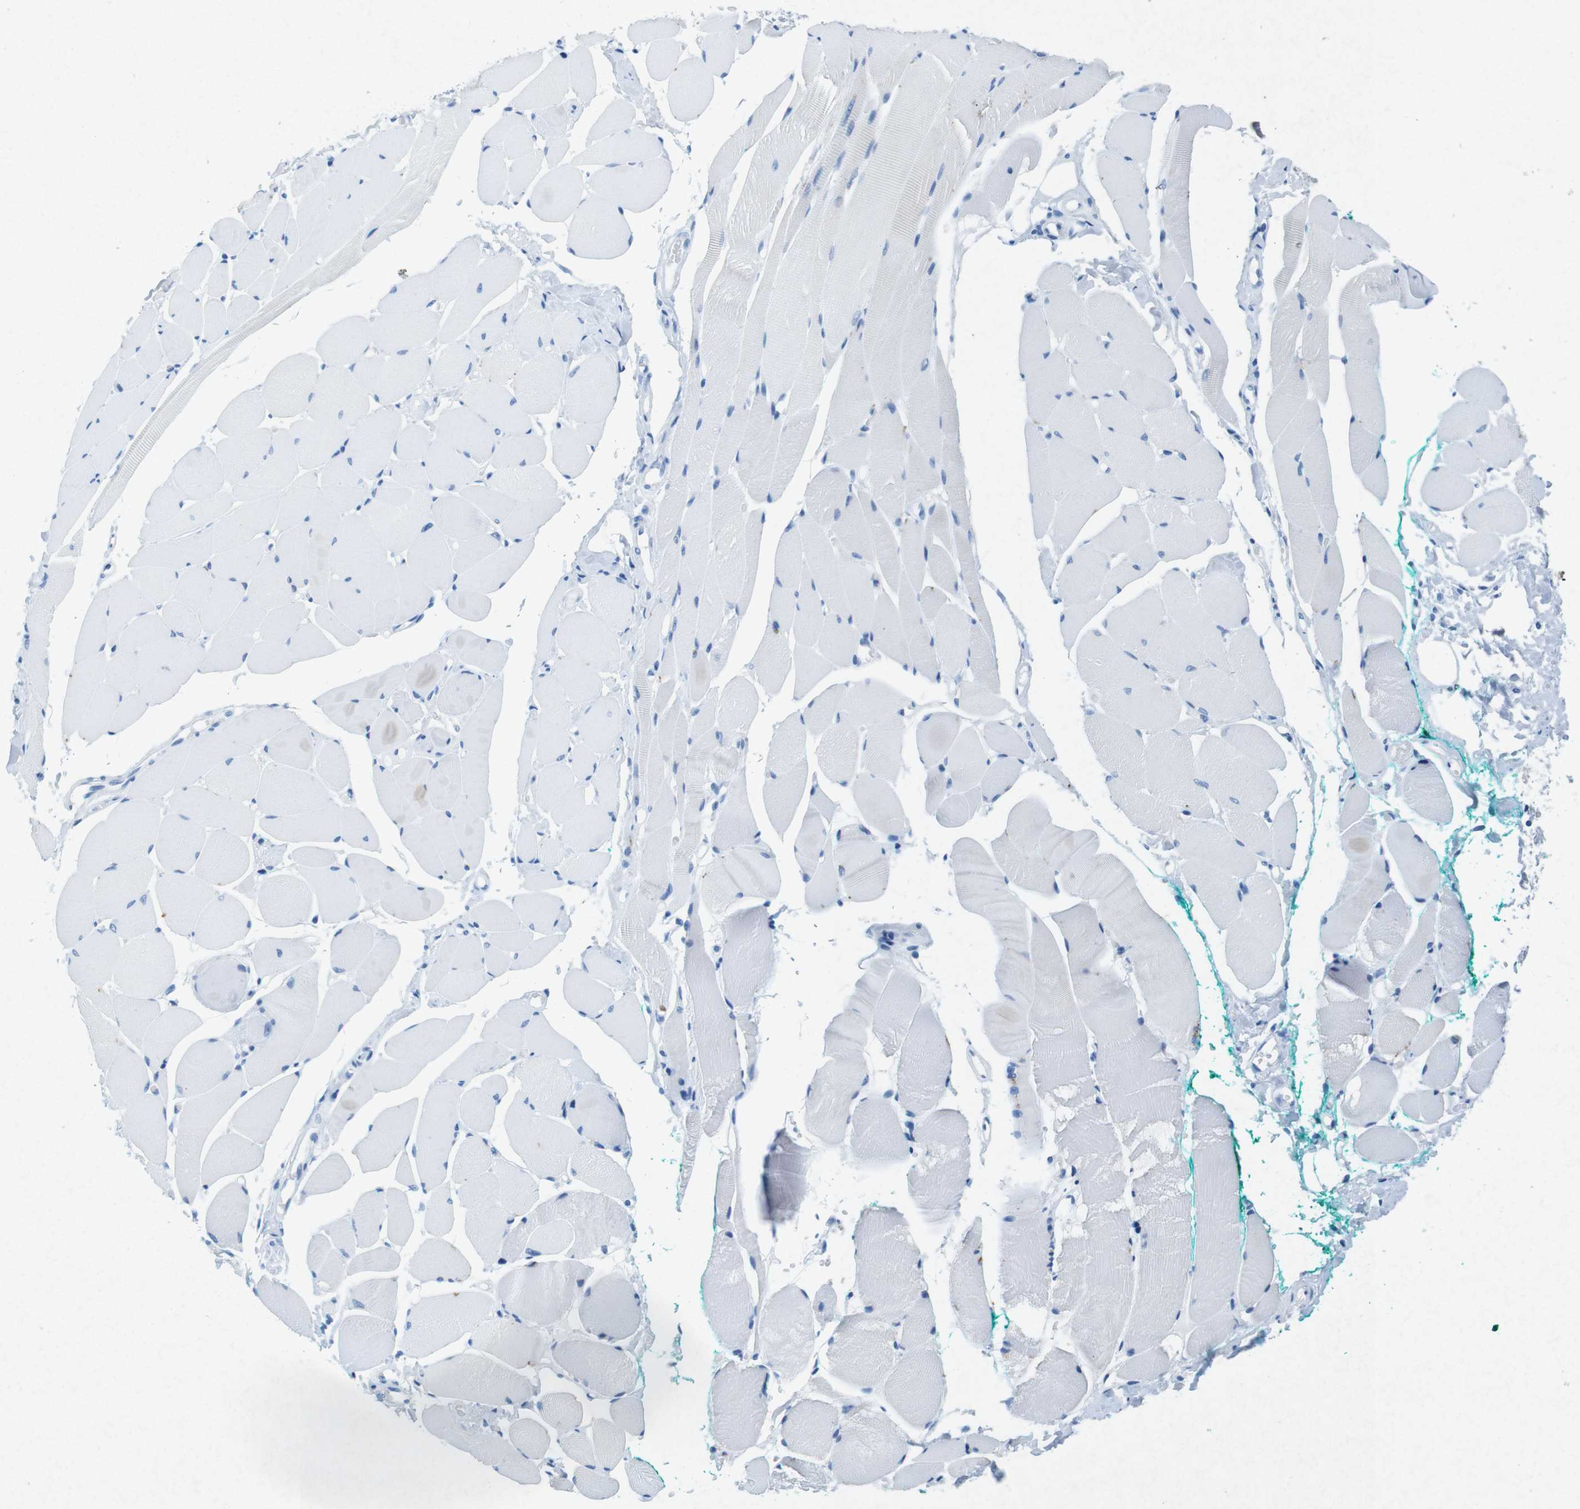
{"staining": {"intensity": "negative", "quantity": "none", "location": "none"}, "tissue": "skeletal muscle", "cell_type": "Myocytes", "image_type": "normal", "snomed": [{"axis": "morphology", "description": "Normal tissue, NOS"}, {"axis": "topography", "description": "Skeletal muscle"}, {"axis": "topography", "description": "Peripheral nerve tissue"}], "caption": "The micrograph exhibits no staining of myocytes in normal skeletal muscle. Nuclei are stained in blue.", "gene": "CTAG1B", "patient": {"sex": "female", "age": 84}}